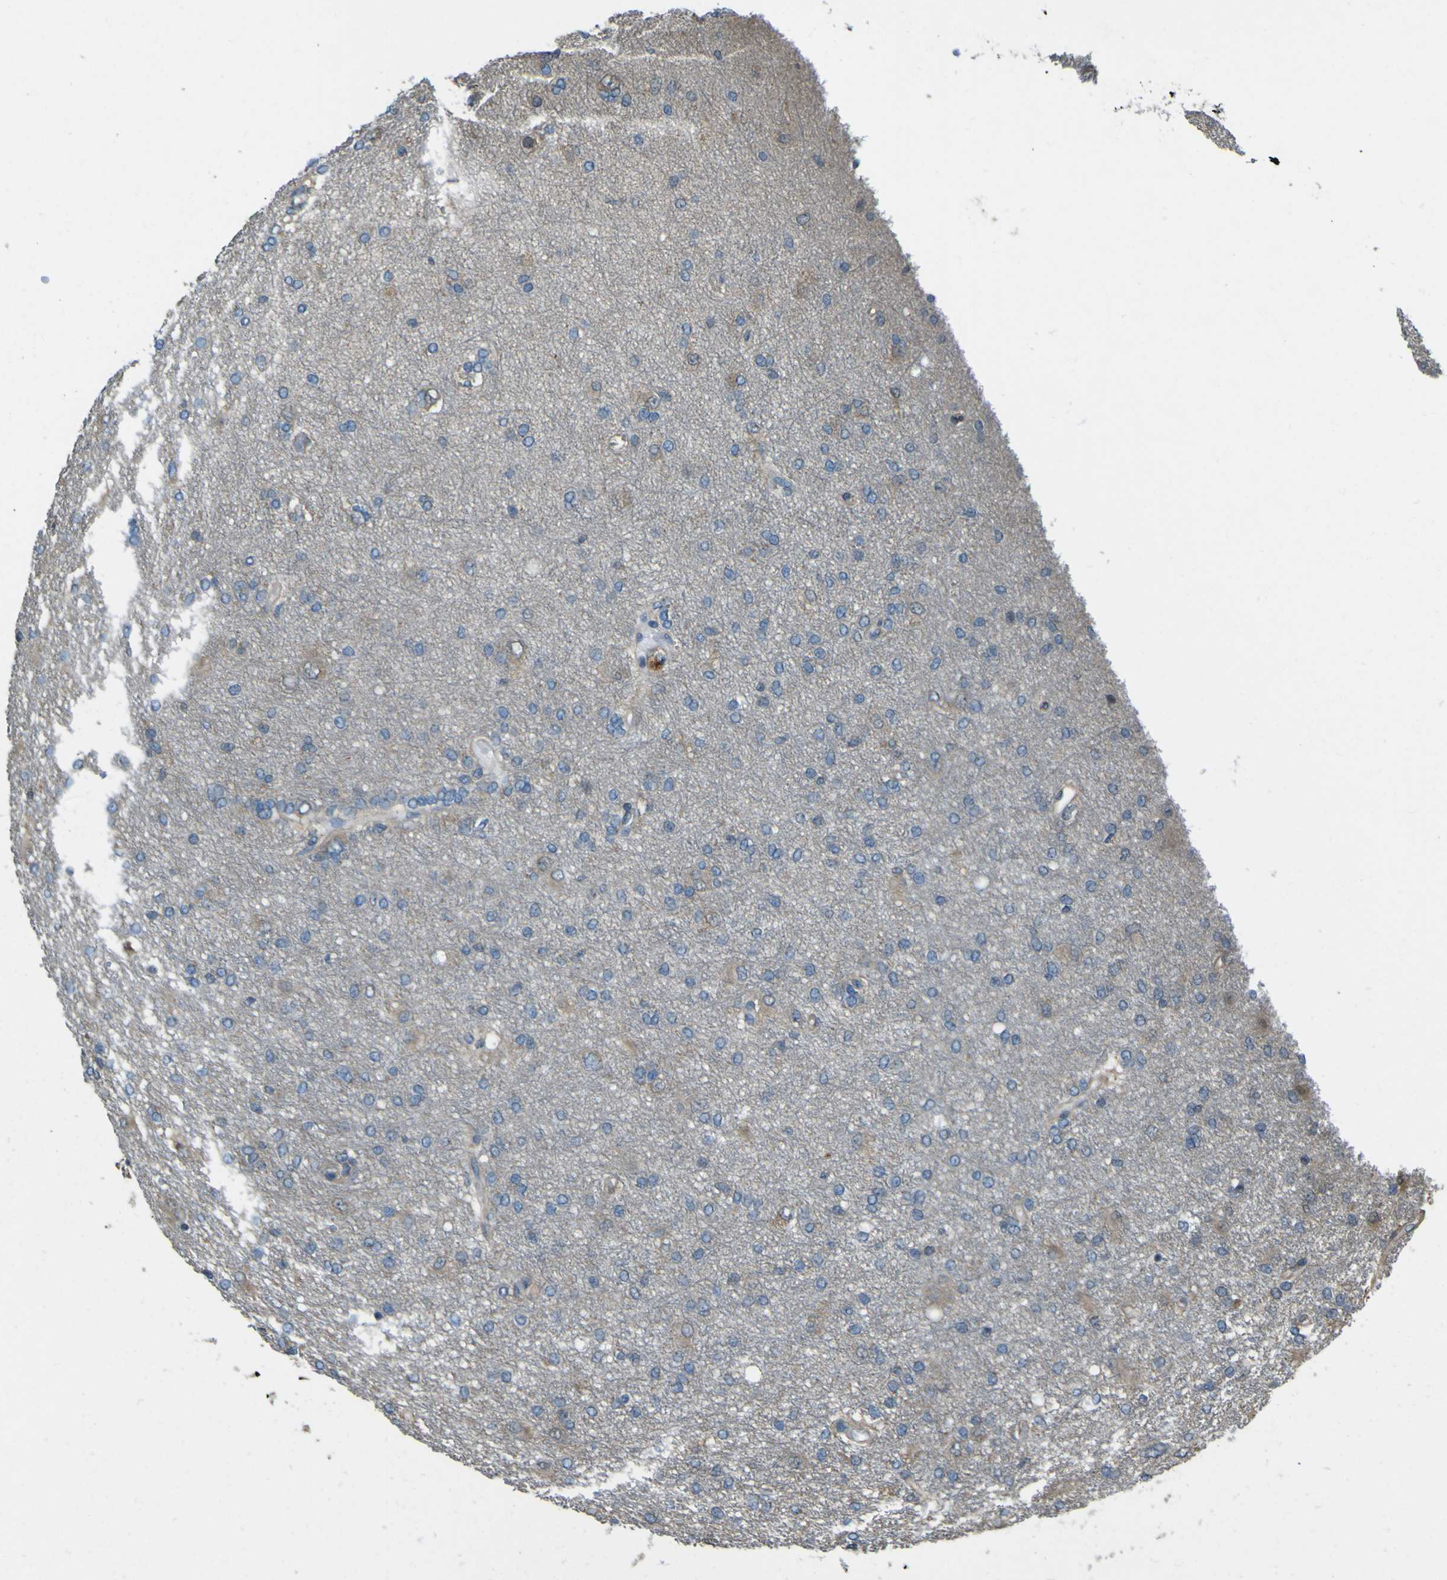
{"staining": {"intensity": "negative", "quantity": "none", "location": "none"}, "tissue": "glioma", "cell_type": "Tumor cells", "image_type": "cancer", "snomed": [{"axis": "morphology", "description": "Glioma, malignant, High grade"}, {"axis": "topography", "description": "Brain"}], "caption": "DAB immunohistochemical staining of malignant glioma (high-grade) demonstrates no significant positivity in tumor cells.", "gene": "NAALADL2", "patient": {"sex": "female", "age": 59}}